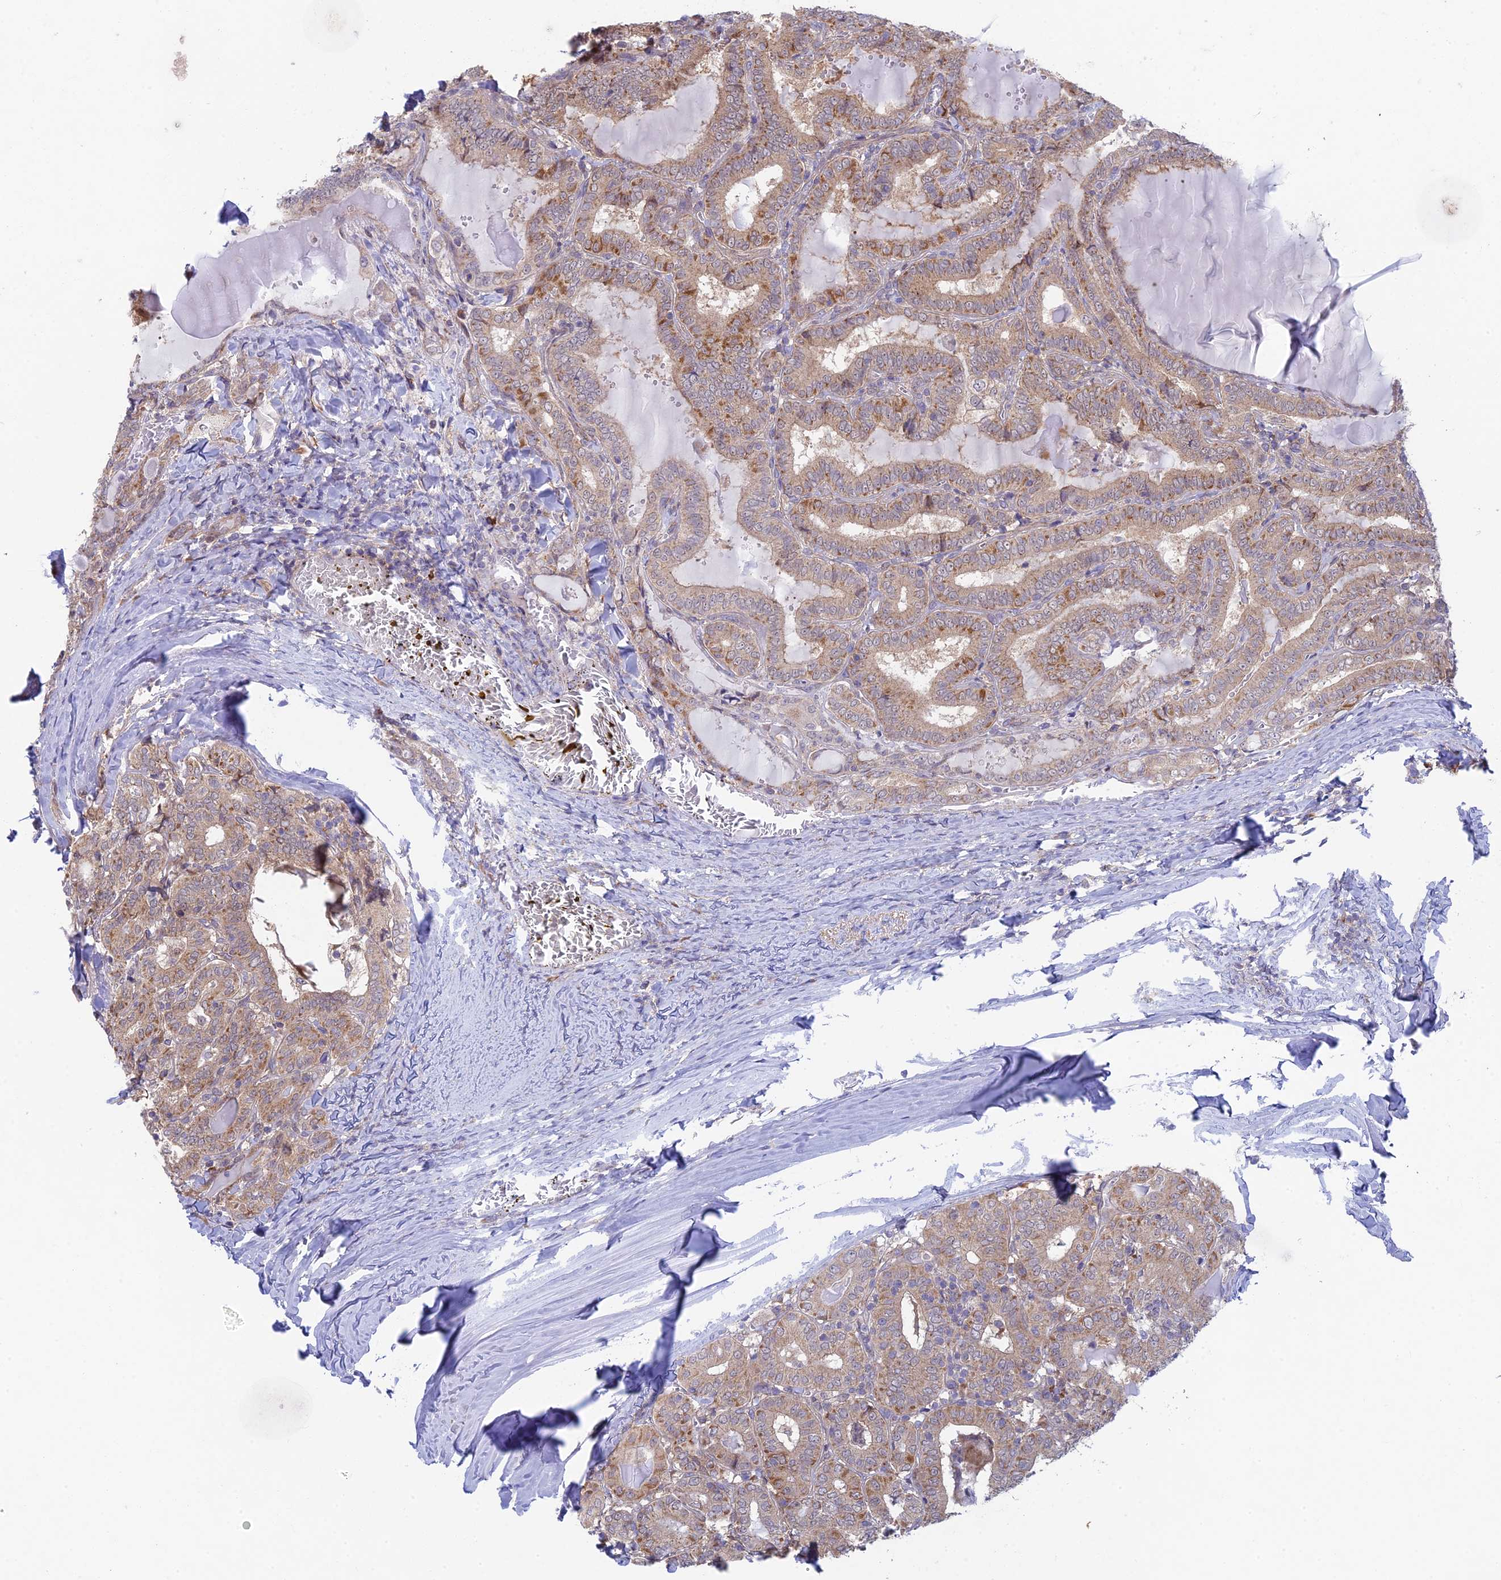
{"staining": {"intensity": "weak", "quantity": ">75%", "location": "cytoplasmic/membranous"}, "tissue": "thyroid cancer", "cell_type": "Tumor cells", "image_type": "cancer", "snomed": [{"axis": "morphology", "description": "Papillary adenocarcinoma, NOS"}, {"axis": "topography", "description": "Thyroid gland"}], "caption": "The immunohistochemical stain labels weak cytoplasmic/membranous positivity in tumor cells of thyroid papillary adenocarcinoma tissue.", "gene": "INCA1", "patient": {"sex": "female", "age": 72}}